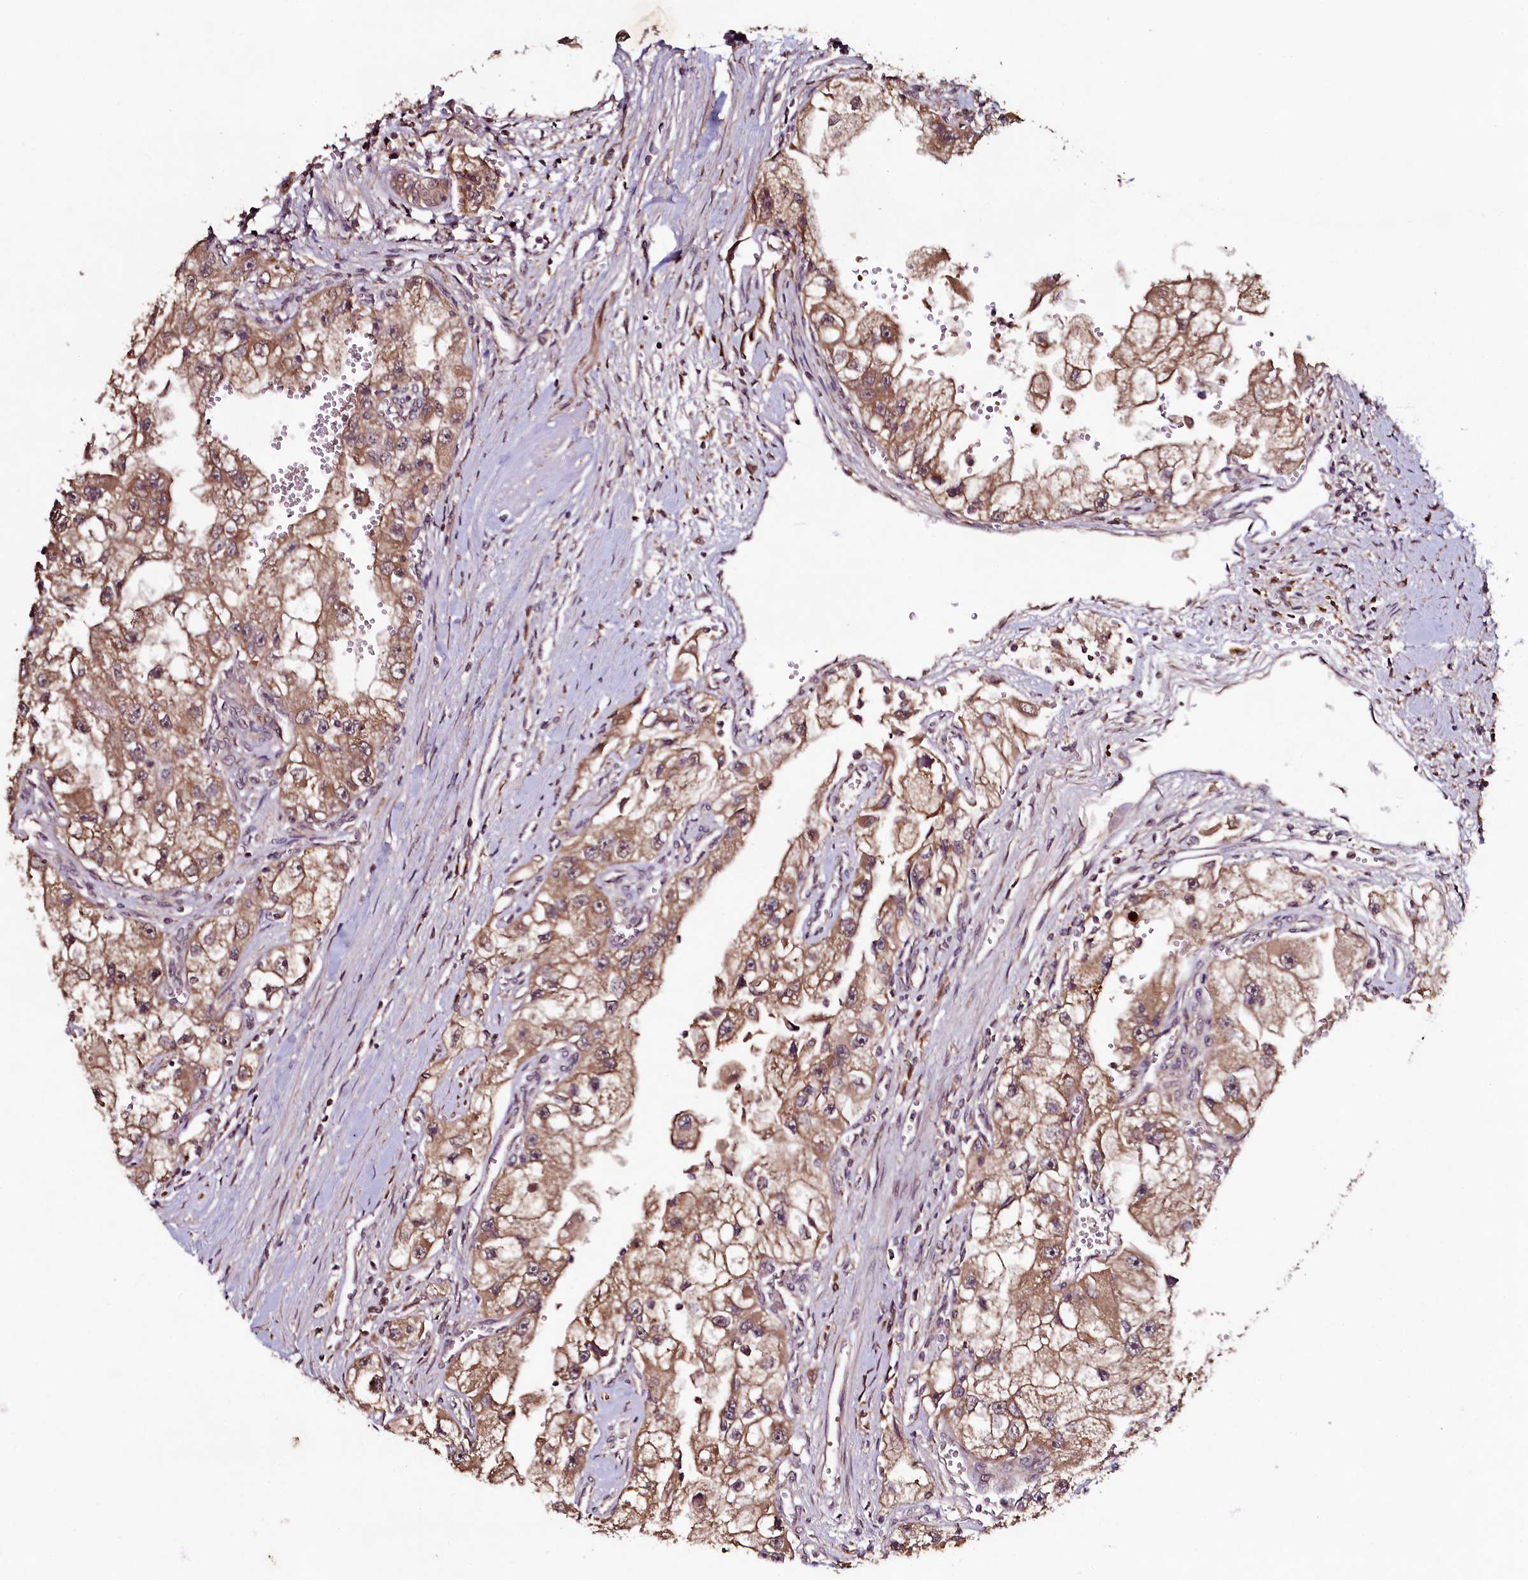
{"staining": {"intensity": "moderate", "quantity": ">75%", "location": "cytoplasmic/membranous"}, "tissue": "renal cancer", "cell_type": "Tumor cells", "image_type": "cancer", "snomed": [{"axis": "morphology", "description": "Adenocarcinoma, NOS"}, {"axis": "topography", "description": "Kidney"}], "caption": "Human adenocarcinoma (renal) stained with a brown dye exhibits moderate cytoplasmic/membranous positive positivity in approximately >75% of tumor cells.", "gene": "SEC24C", "patient": {"sex": "male", "age": 63}}